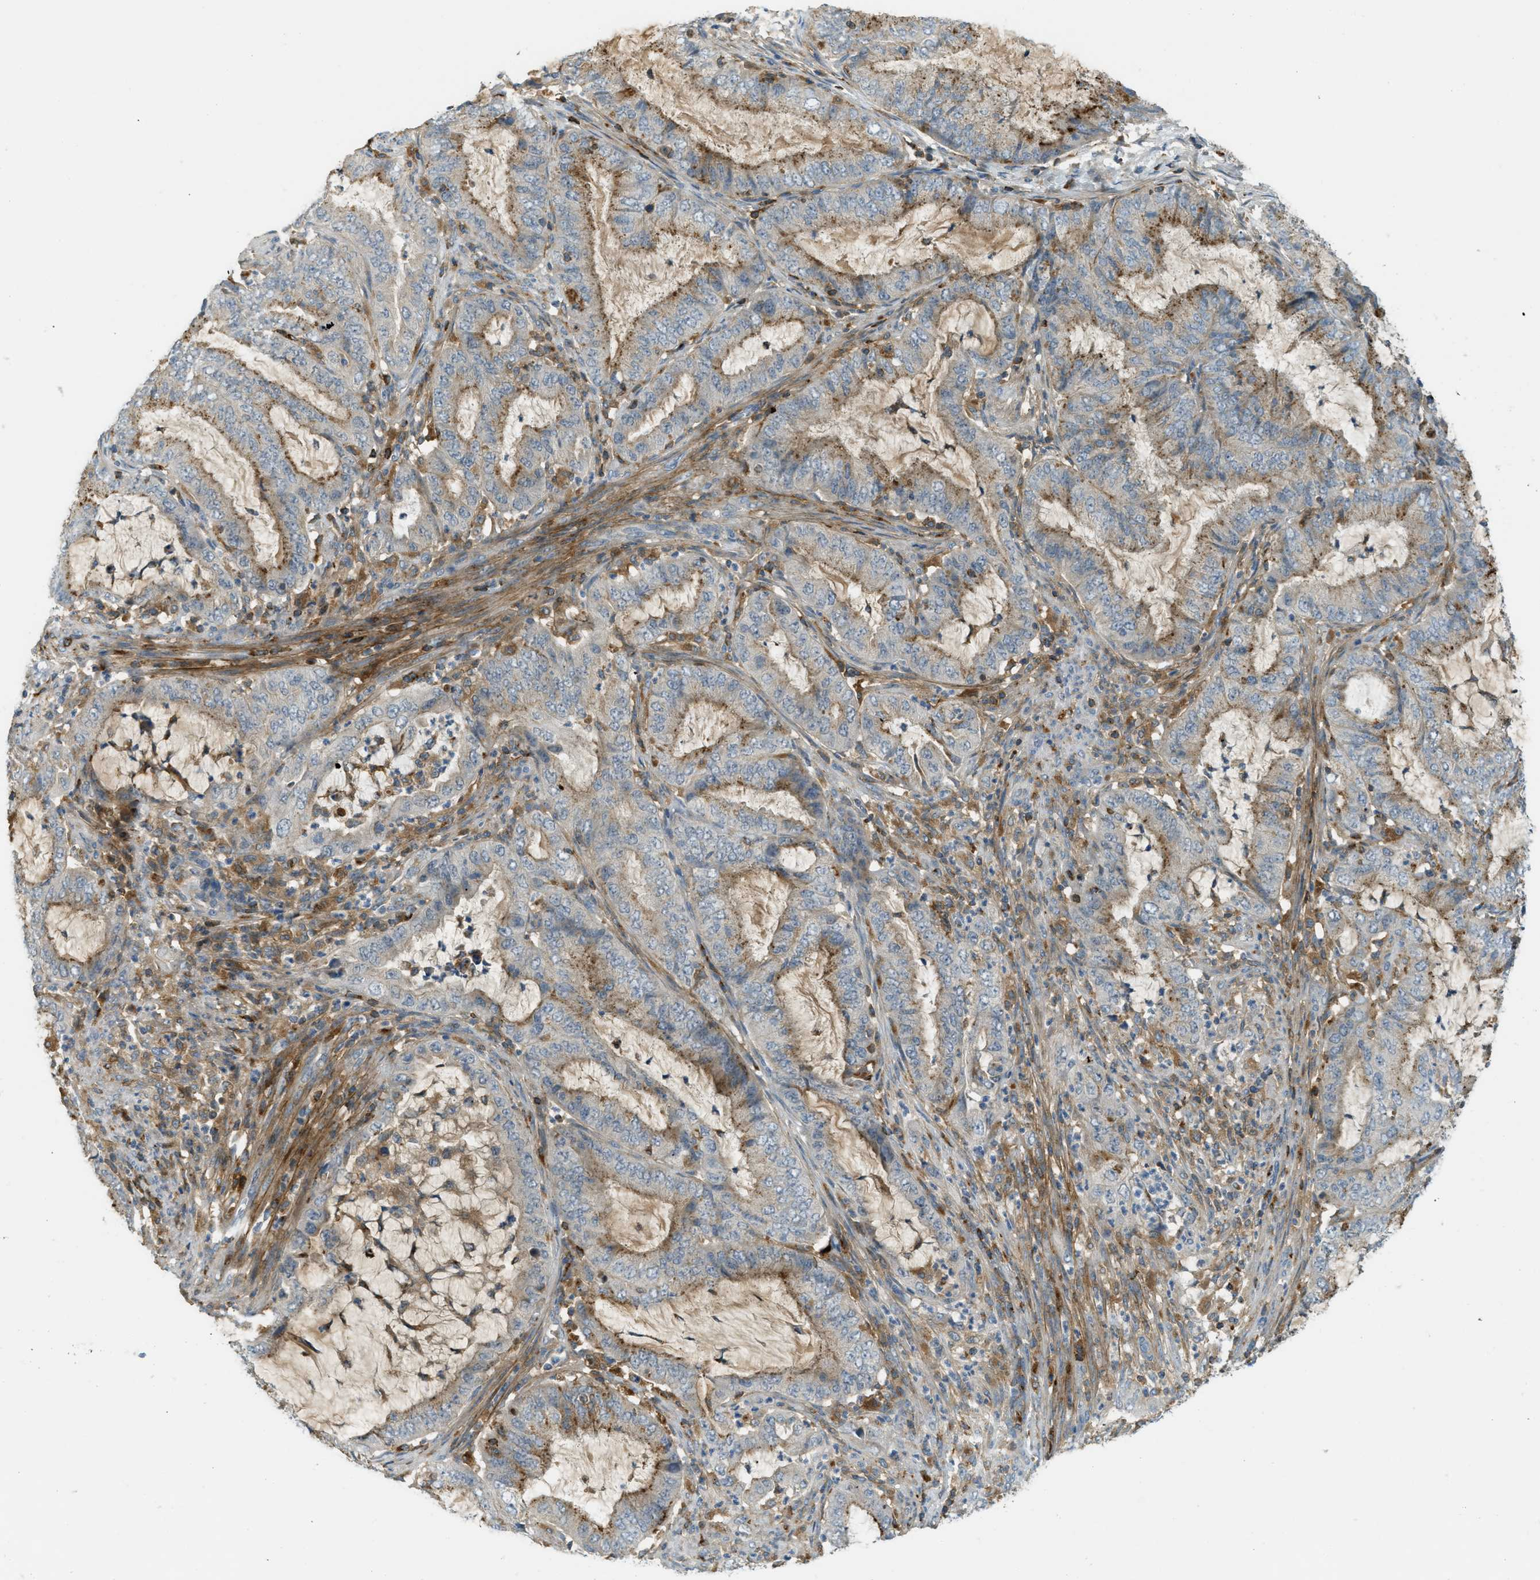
{"staining": {"intensity": "moderate", "quantity": "25%-75%", "location": "cytoplasmic/membranous"}, "tissue": "endometrial cancer", "cell_type": "Tumor cells", "image_type": "cancer", "snomed": [{"axis": "morphology", "description": "Adenocarcinoma, NOS"}, {"axis": "topography", "description": "Endometrium"}], "caption": "Immunohistochemistry (IHC) of human endometrial cancer shows medium levels of moderate cytoplasmic/membranous expression in about 25%-75% of tumor cells.", "gene": "PLBD2", "patient": {"sex": "female", "age": 70}}